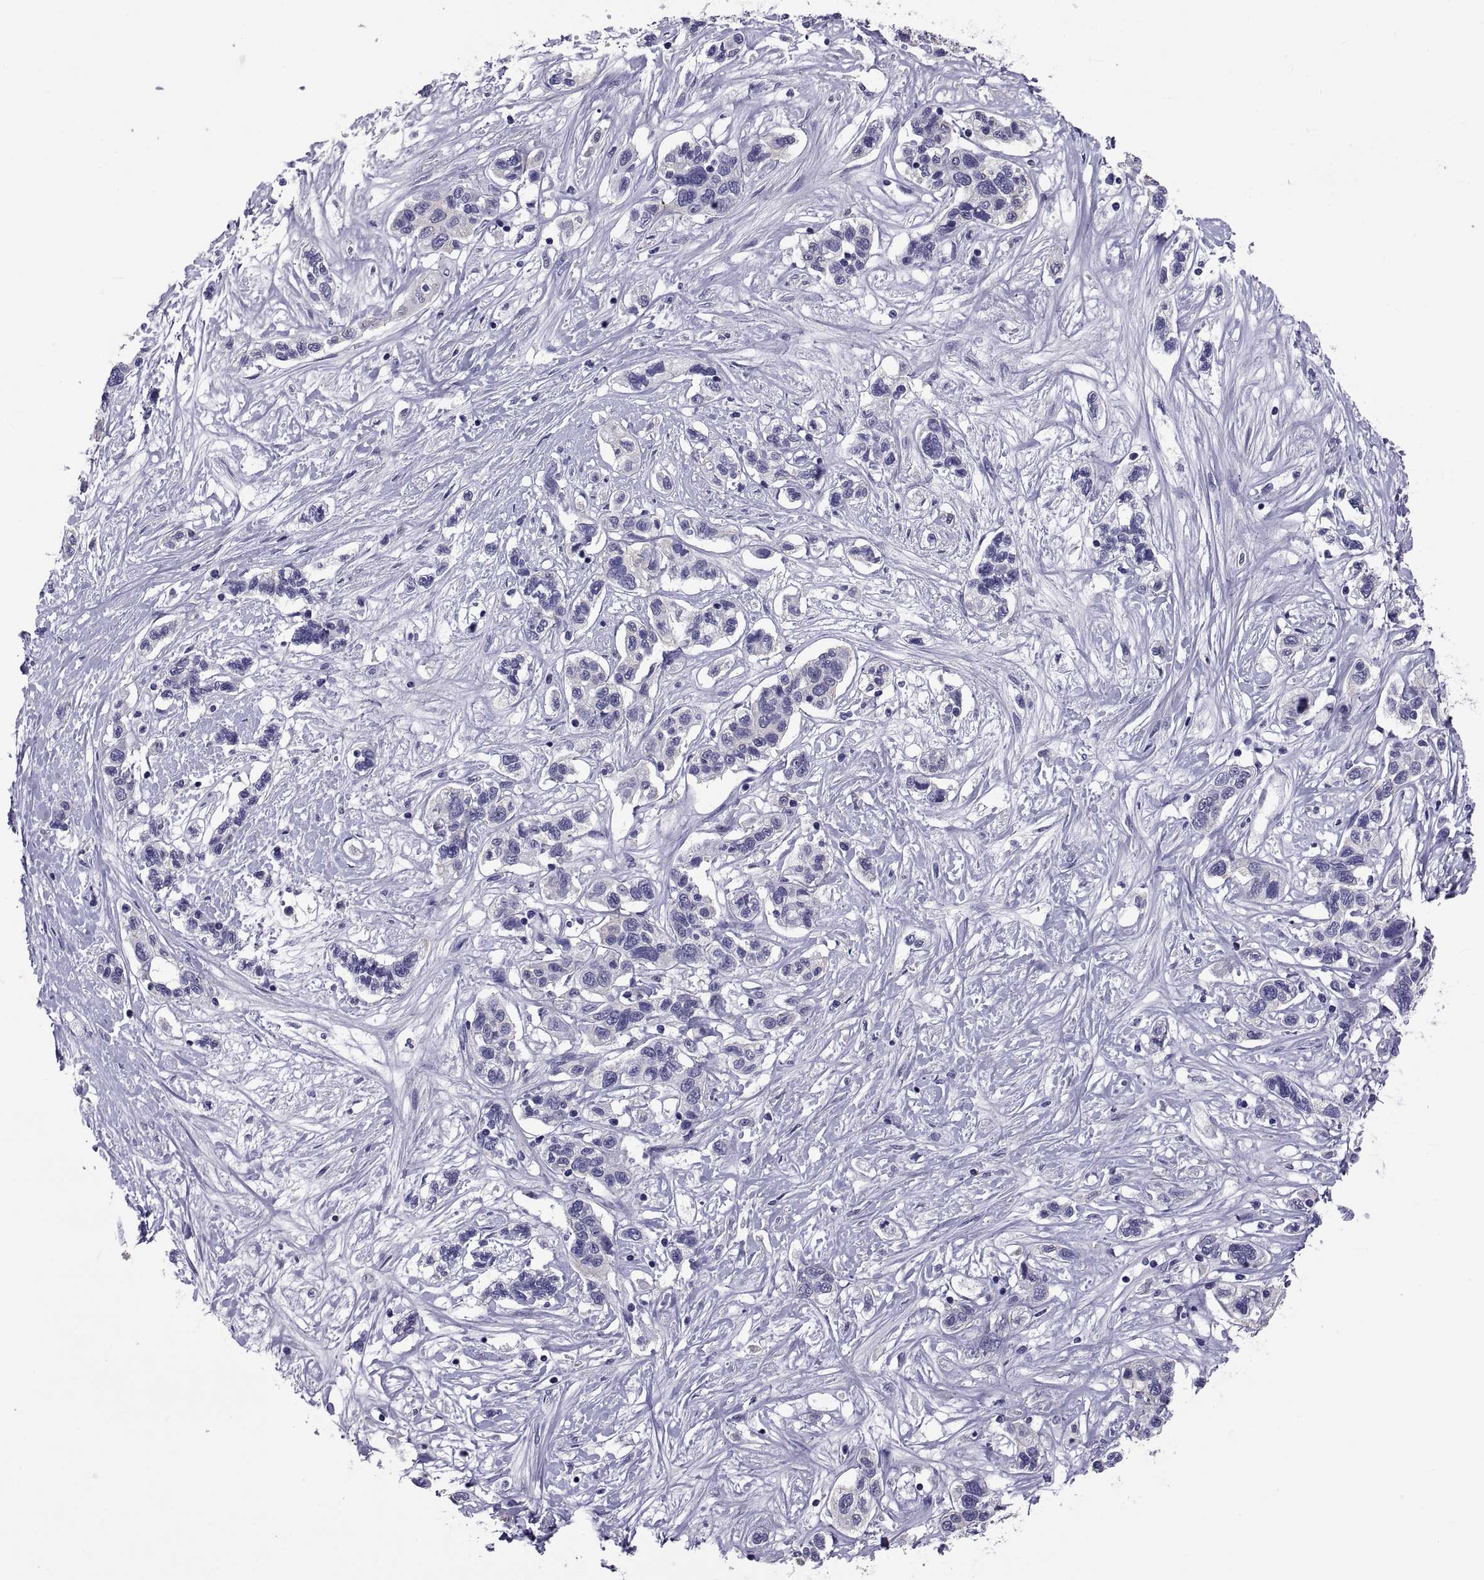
{"staining": {"intensity": "negative", "quantity": "none", "location": "none"}, "tissue": "liver cancer", "cell_type": "Tumor cells", "image_type": "cancer", "snomed": [{"axis": "morphology", "description": "Adenocarcinoma, NOS"}, {"axis": "morphology", "description": "Cholangiocarcinoma"}, {"axis": "topography", "description": "Liver"}], "caption": "Immunohistochemical staining of liver cholangiocarcinoma shows no significant expression in tumor cells.", "gene": "TGFBR3L", "patient": {"sex": "male", "age": 64}}